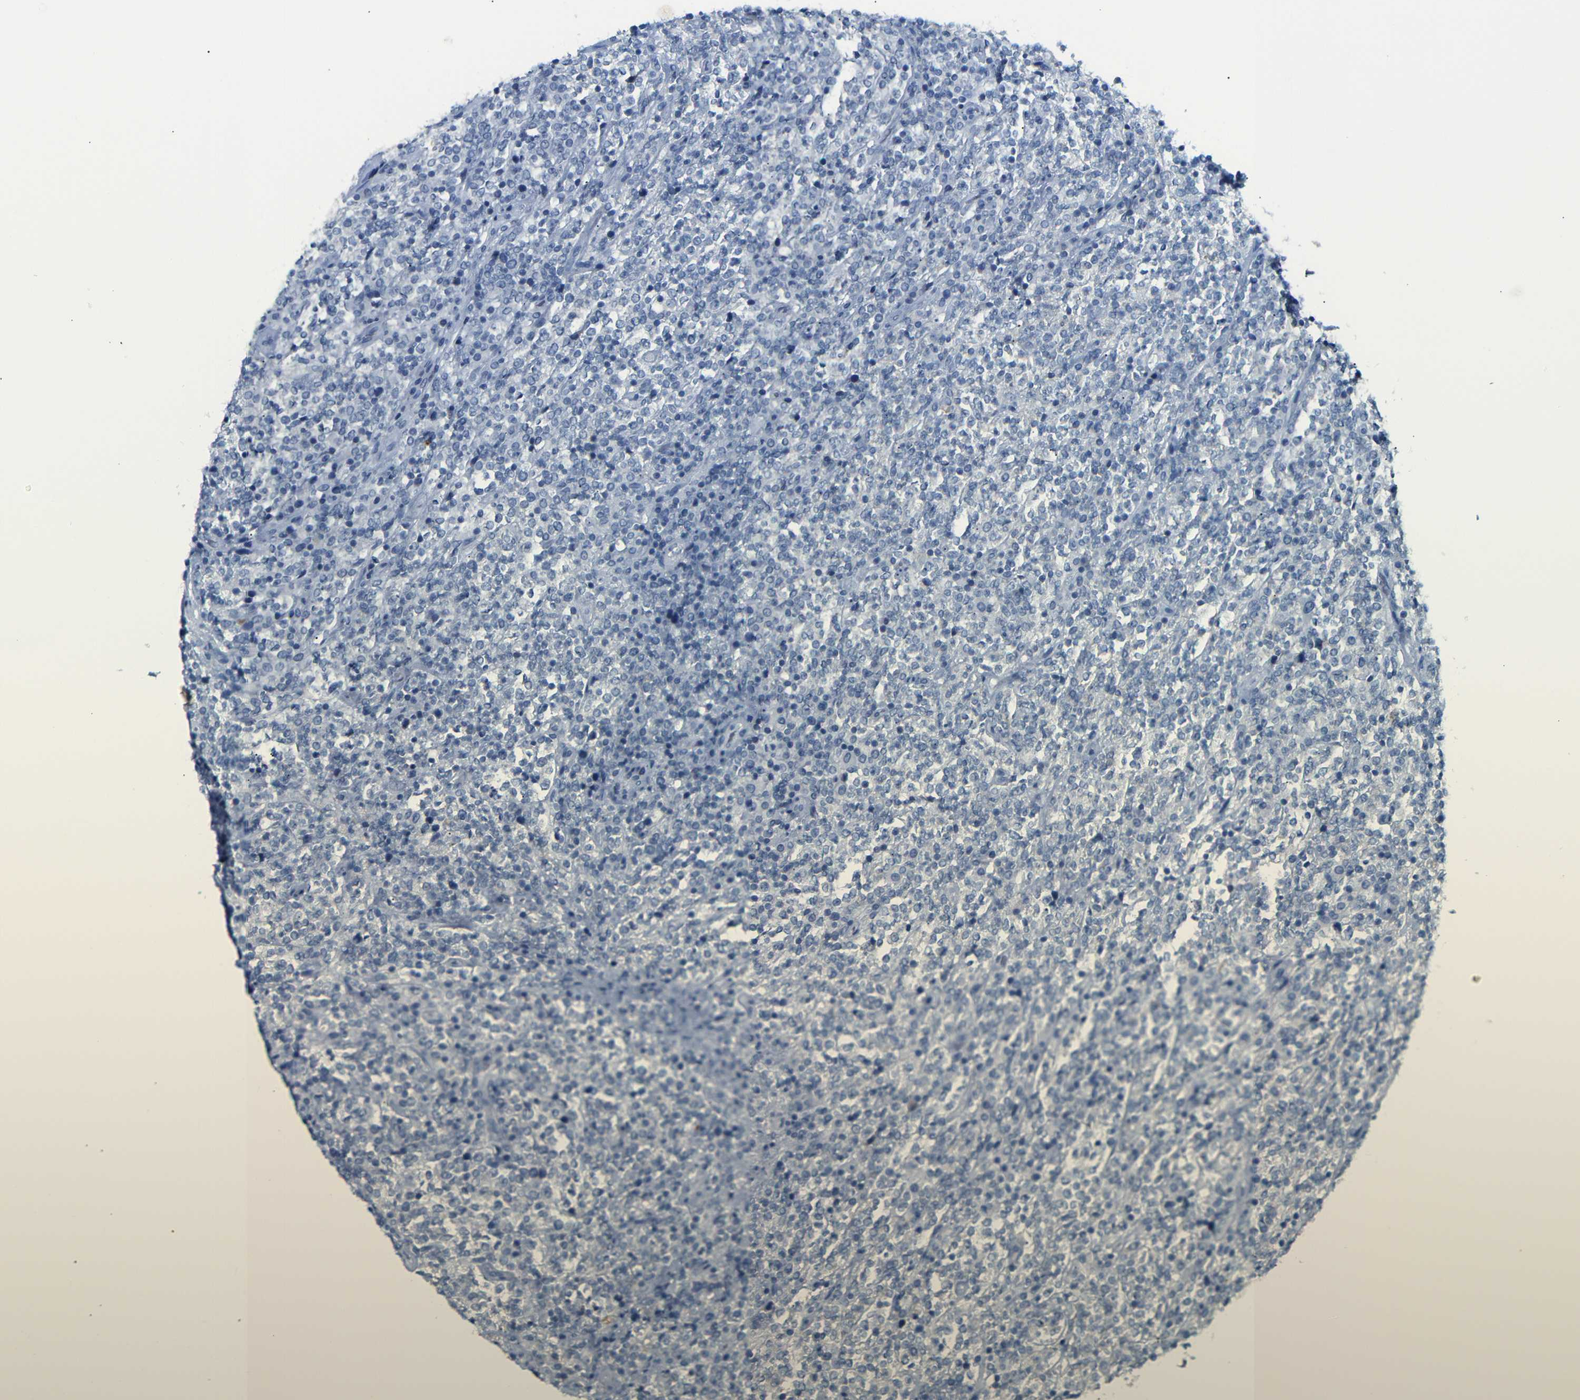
{"staining": {"intensity": "negative", "quantity": "none", "location": "none"}, "tissue": "lymphoma", "cell_type": "Tumor cells", "image_type": "cancer", "snomed": [{"axis": "morphology", "description": "Malignant lymphoma, non-Hodgkin's type, High grade"}, {"axis": "topography", "description": "Soft tissue"}], "caption": "The immunohistochemistry image has no significant staining in tumor cells of lymphoma tissue. (DAB (3,3'-diaminobenzidine) IHC, high magnification).", "gene": "FCRL1", "patient": {"sex": "male", "age": 18}}